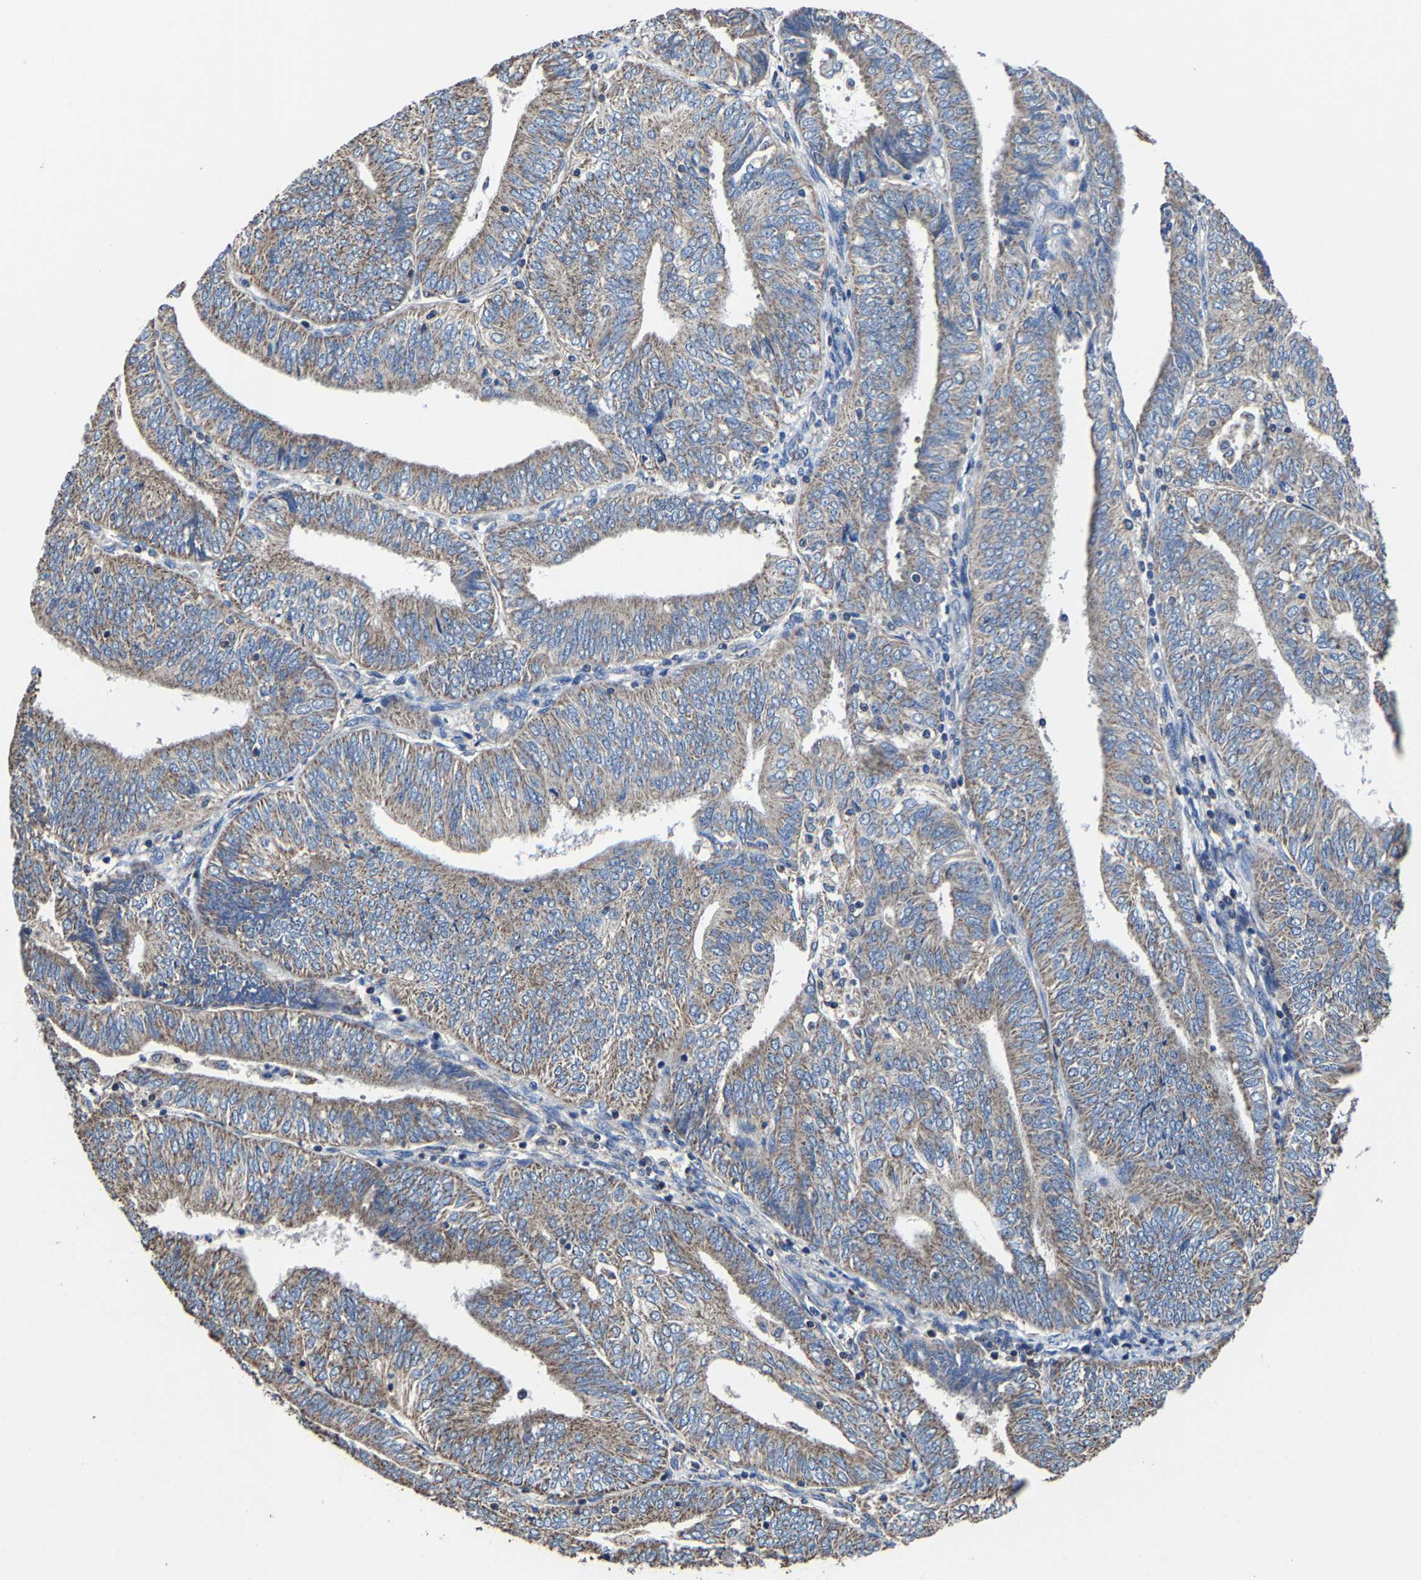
{"staining": {"intensity": "weak", "quantity": ">75%", "location": "cytoplasmic/membranous"}, "tissue": "endometrial cancer", "cell_type": "Tumor cells", "image_type": "cancer", "snomed": [{"axis": "morphology", "description": "Adenocarcinoma, NOS"}, {"axis": "topography", "description": "Endometrium"}], "caption": "Tumor cells exhibit weak cytoplasmic/membranous positivity in approximately >75% of cells in adenocarcinoma (endometrial).", "gene": "ZCCHC7", "patient": {"sex": "female", "age": 58}}